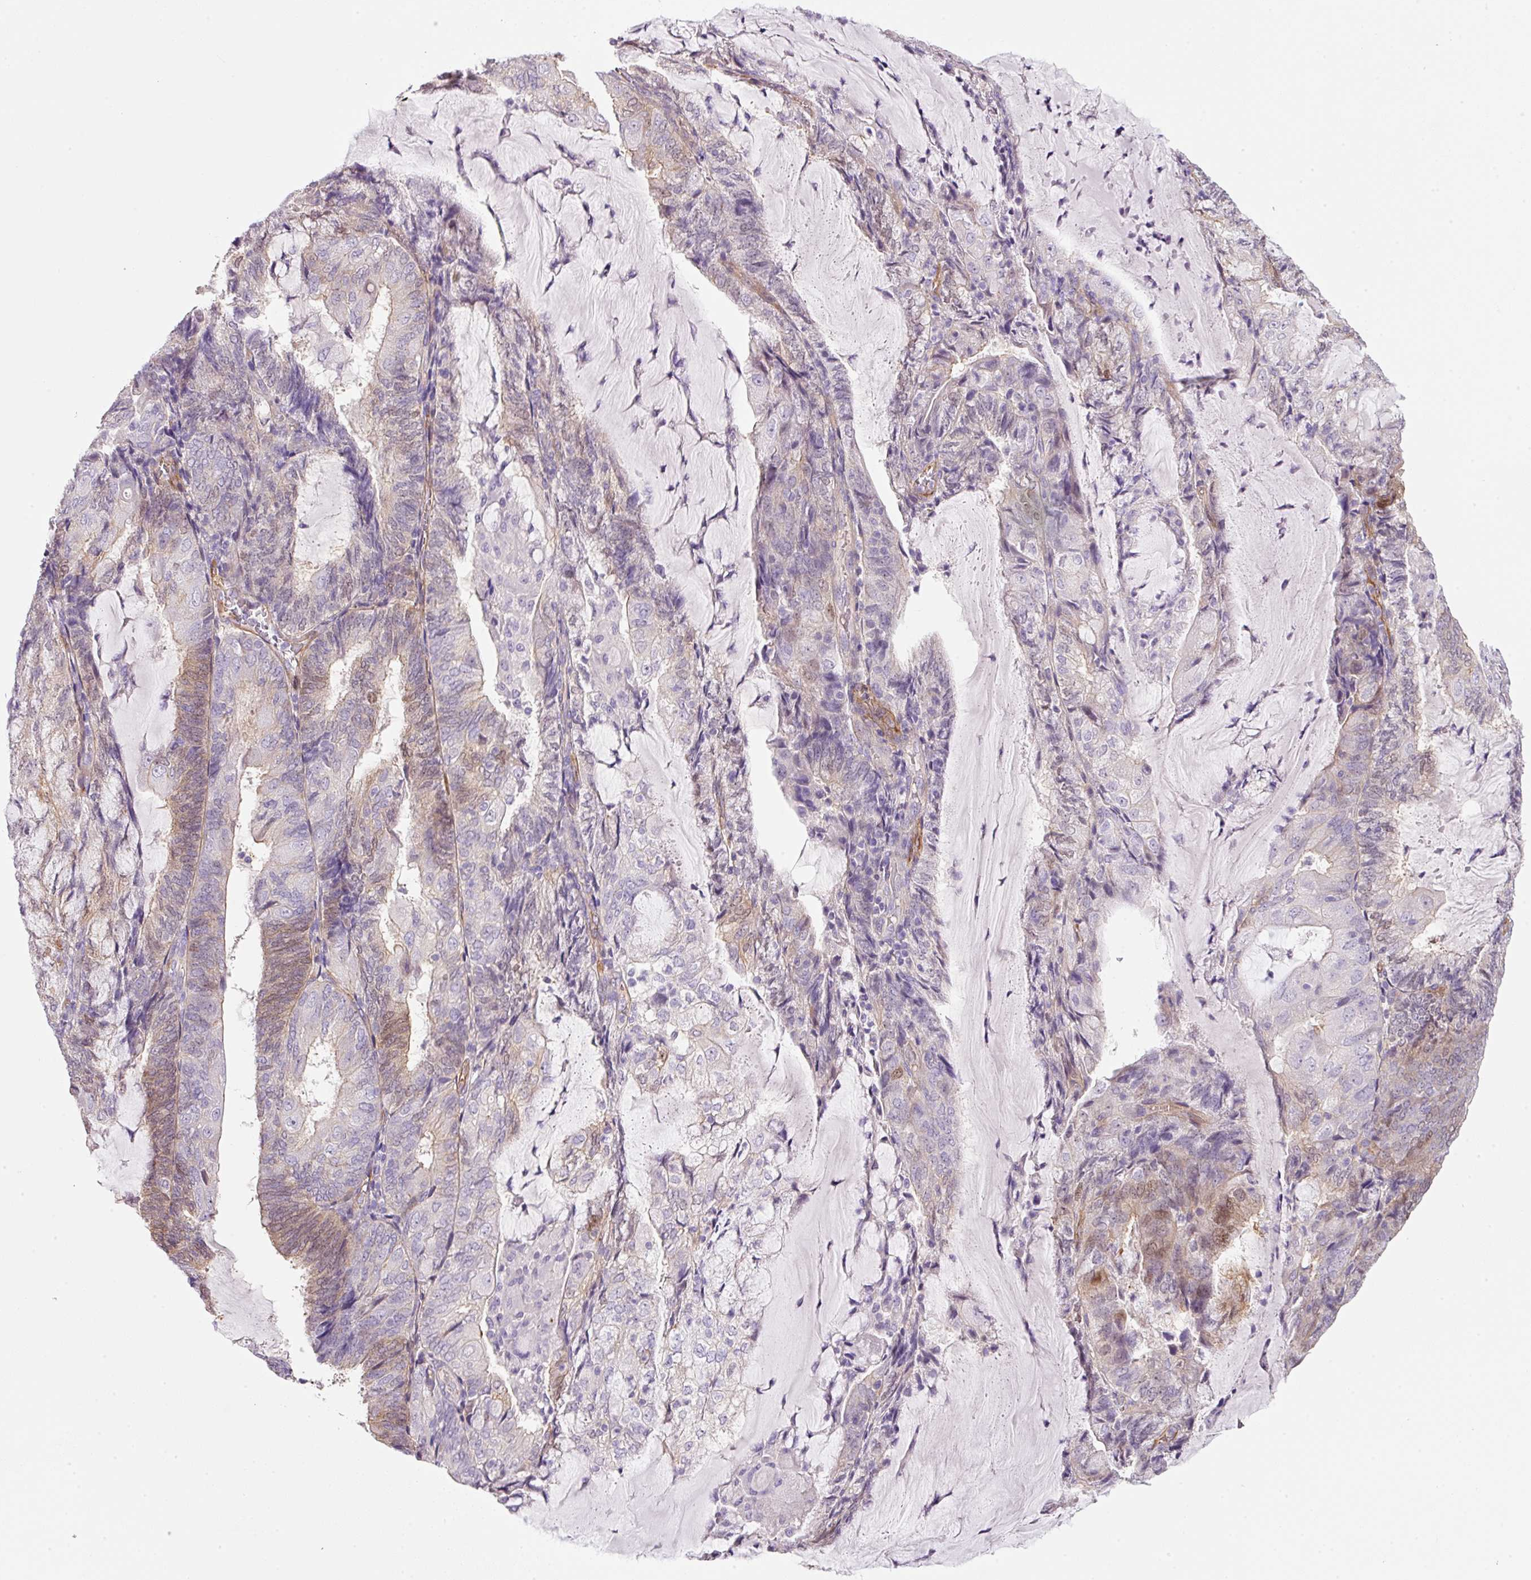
{"staining": {"intensity": "weak", "quantity": "<25%", "location": "cytoplasmic/membranous,nuclear"}, "tissue": "endometrial cancer", "cell_type": "Tumor cells", "image_type": "cancer", "snomed": [{"axis": "morphology", "description": "Adenocarcinoma, NOS"}, {"axis": "topography", "description": "Endometrium"}], "caption": "Tumor cells are negative for protein expression in human endometrial cancer.", "gene": "SOS2", "patient": {"sex": "female", "age": 81}}